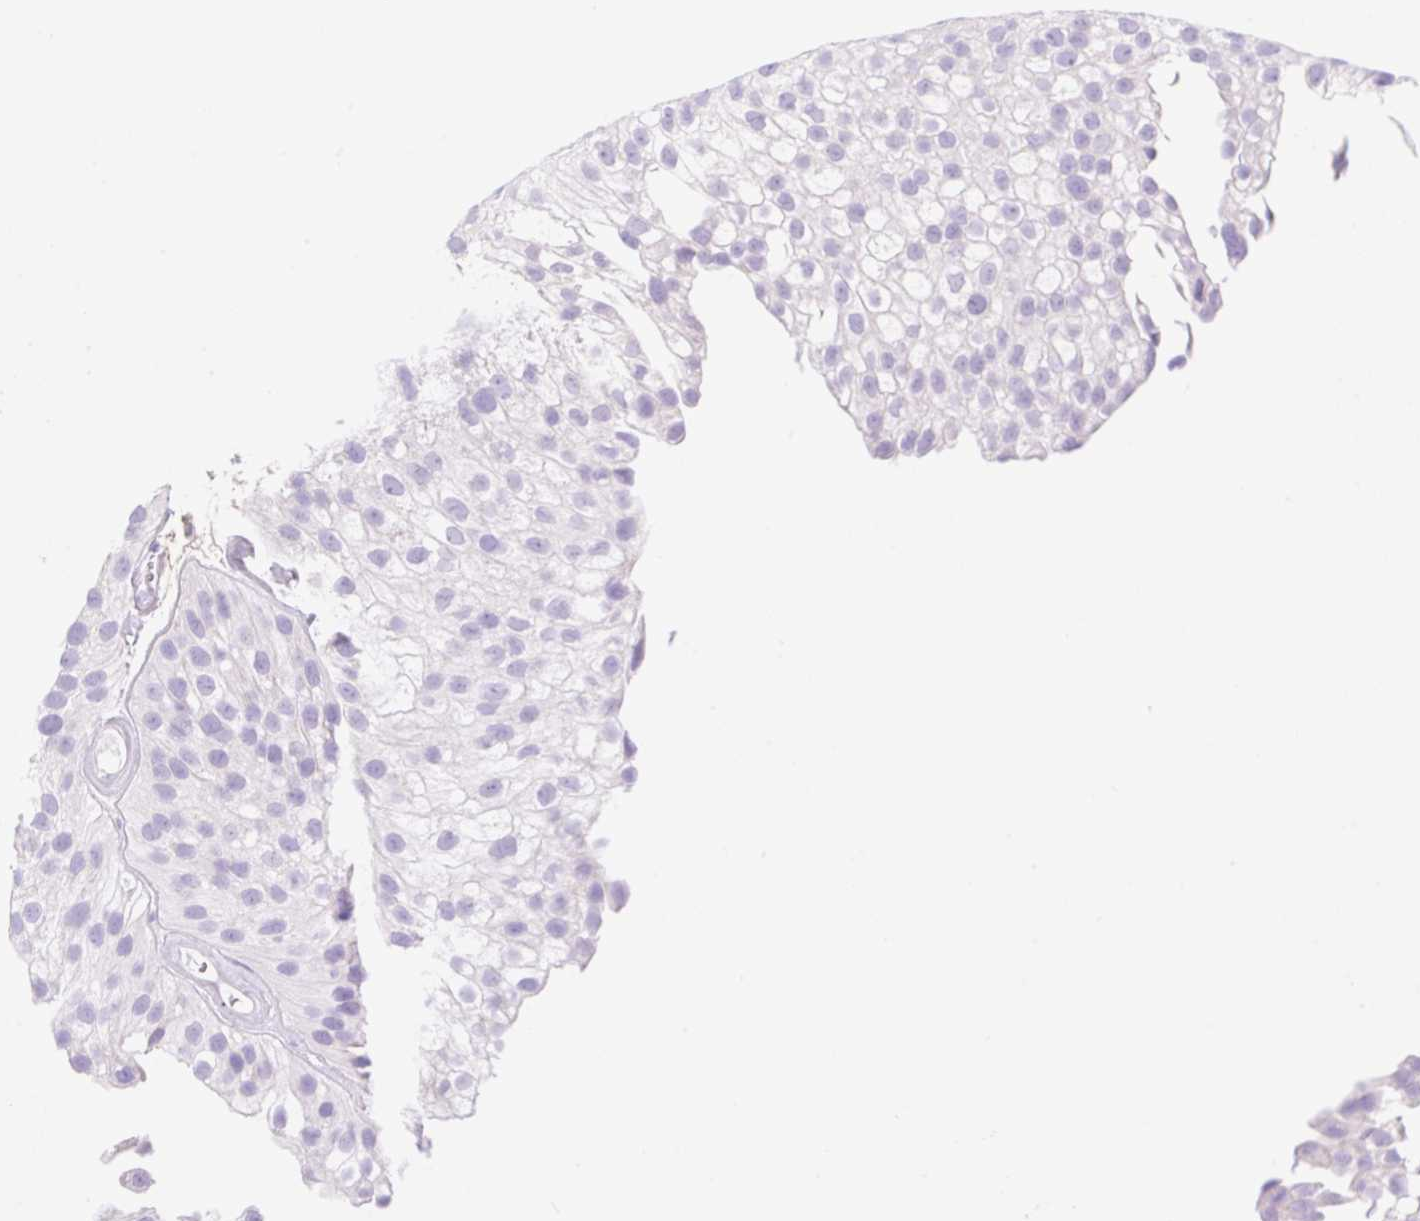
{"staining": {"intensity": "negative", "quantity": "none", "location": "none"}, "tissue": "urothelial cancer", "cell_type": "Tumor cells", "image_type": "cancer", "snomed": [{"axis": "morphology", "description": "Urothelial carcinoma, NOS"}, {"axis": "topography", "description": "Urinary bladder"}], "caption": "DAB (3,3'-diaminobenzidine) immunohistochemical staining of transitional cell carcinoma shows no significant positivity in tumor cells.", "gene": "CDX1", "patient": {"sex": "male", "age": 87}}